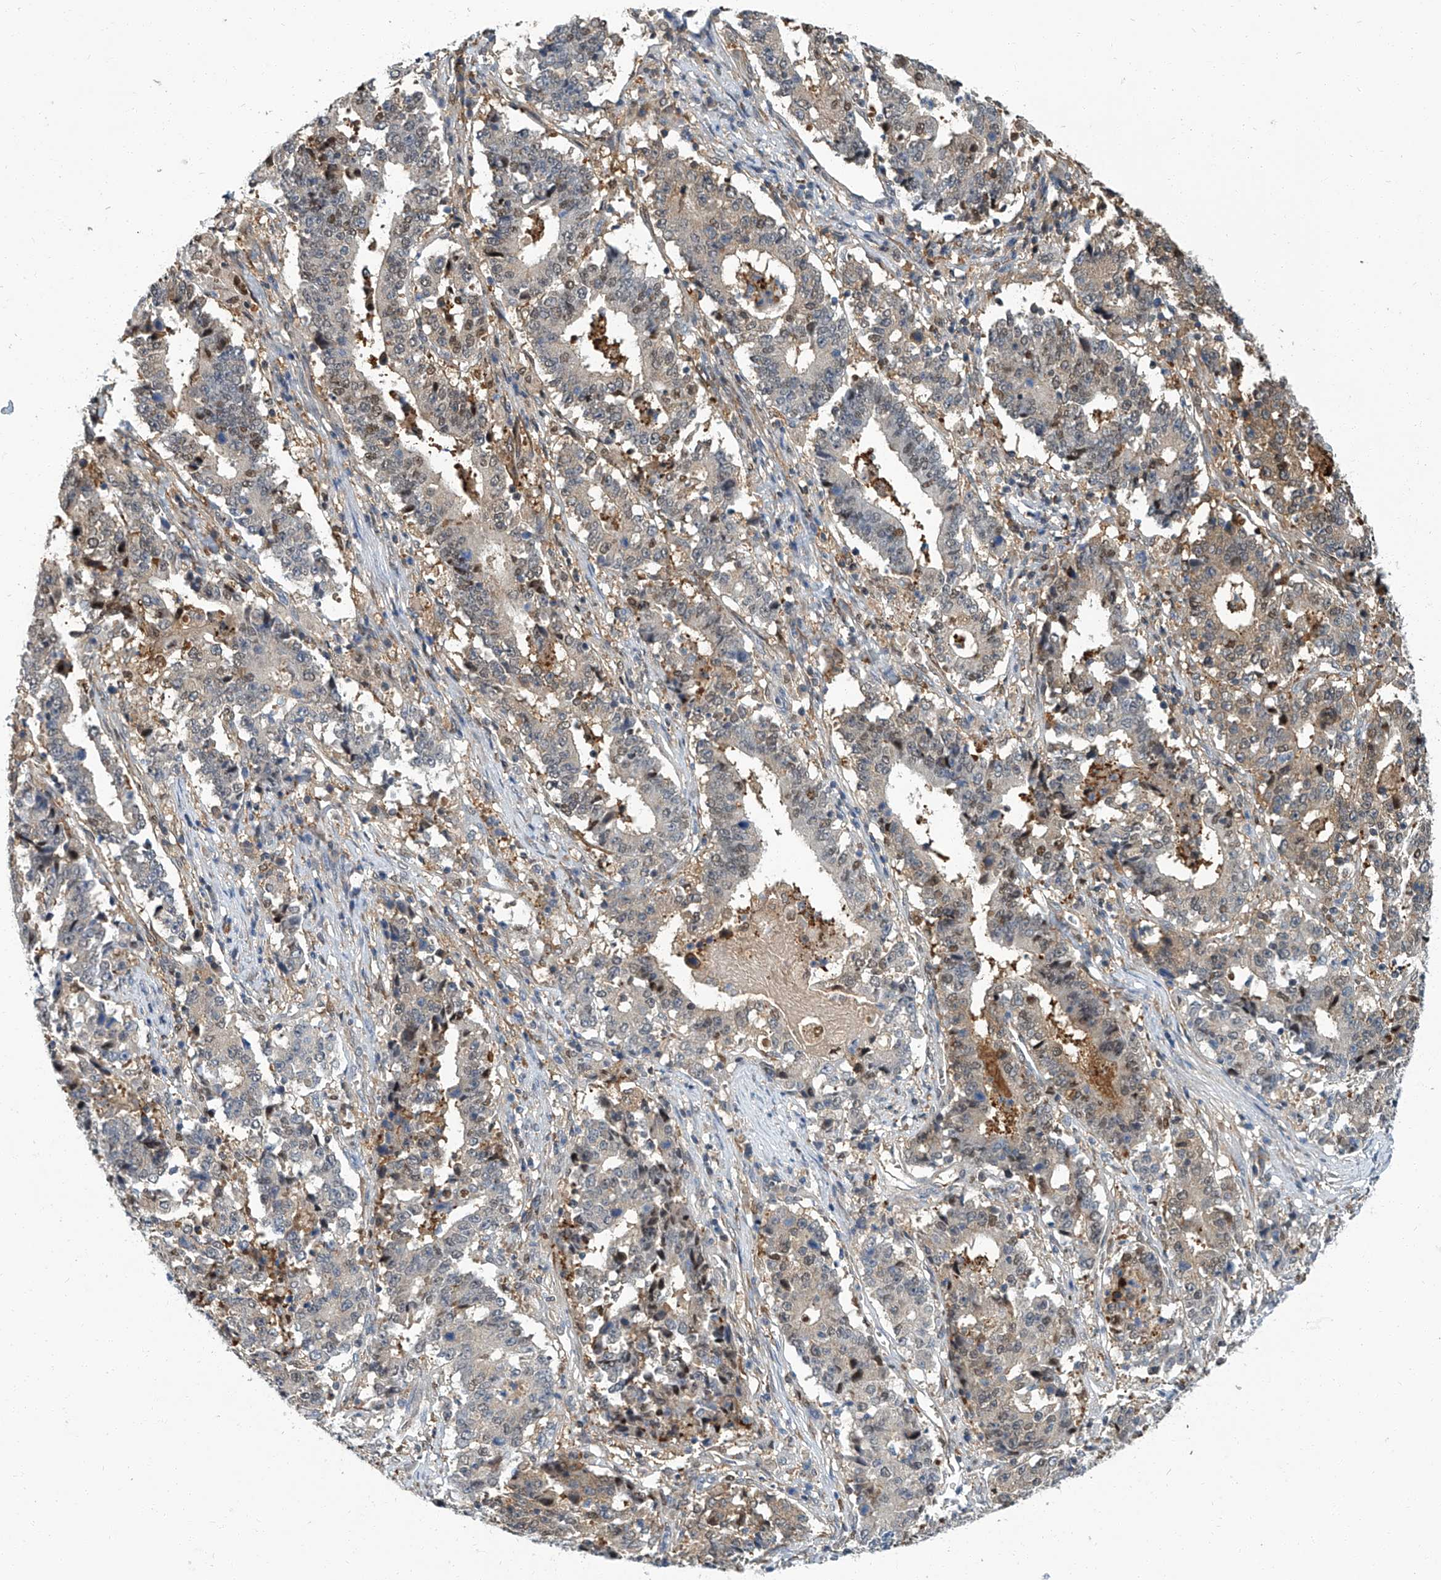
{"staining": {"intensity": "moderate", "quantity": "25%-75%", "location": "cytoplasmic/membranous,nuclear"}, "tissue": "stomach cancer", "cell_type": "Tumor cells", "image_type": "cancer", "snomed": [{"axis": "morphology", "description": "Adenocarcinoma, NOS"}, {"axis": "topography", "description": "Stomach"}], "caption": "Immunohistochemistry of stomach cancer shows medium levels of moderate cytoplasmic/membranous and nuclear positivity in about 25%-75% of tumor cells.", "gene": "PSMB10", "patient": {"sex": "male", "age": 59}}